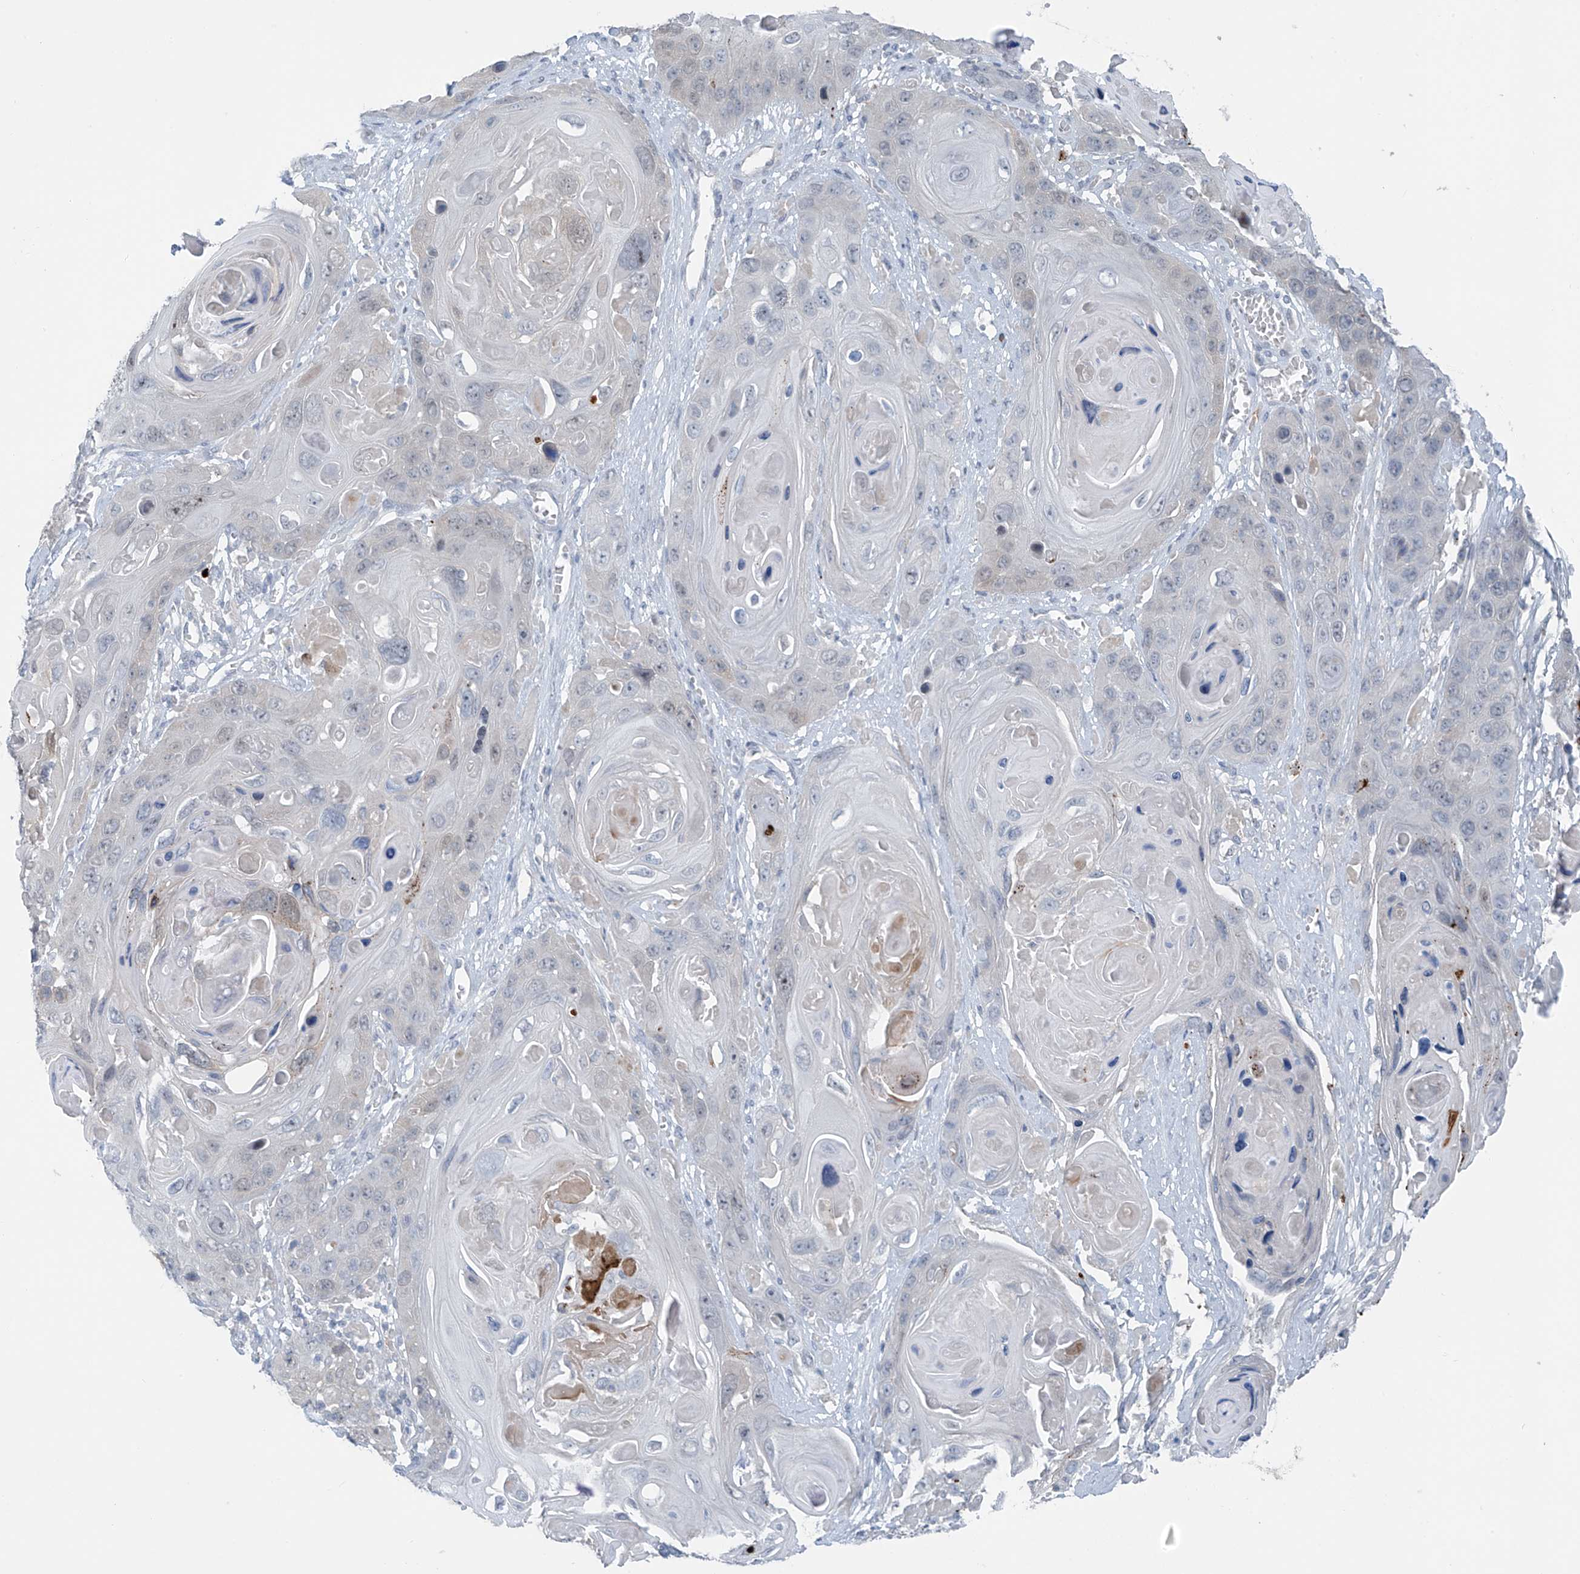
{"staining": {"intensity": "negative", "quantity": "none", "location": "none"}, "tissue": "skin cancer", "cell_type": "Tumor cells", "image_type": "cancer", "snomed": [{"axis": "morphology", "description": "Squamous cell carcinoma, NOS"}, {"axis": "topography", "description": "Skin"}], "caption": "The photomicrograph displays no significant positivity in tumor cells of skin cancer (squamous cell carcinoma). (DAB IHC, high magnification).", "gene": "ZNF793", "patient": {"sex": "male", "age": 55}}